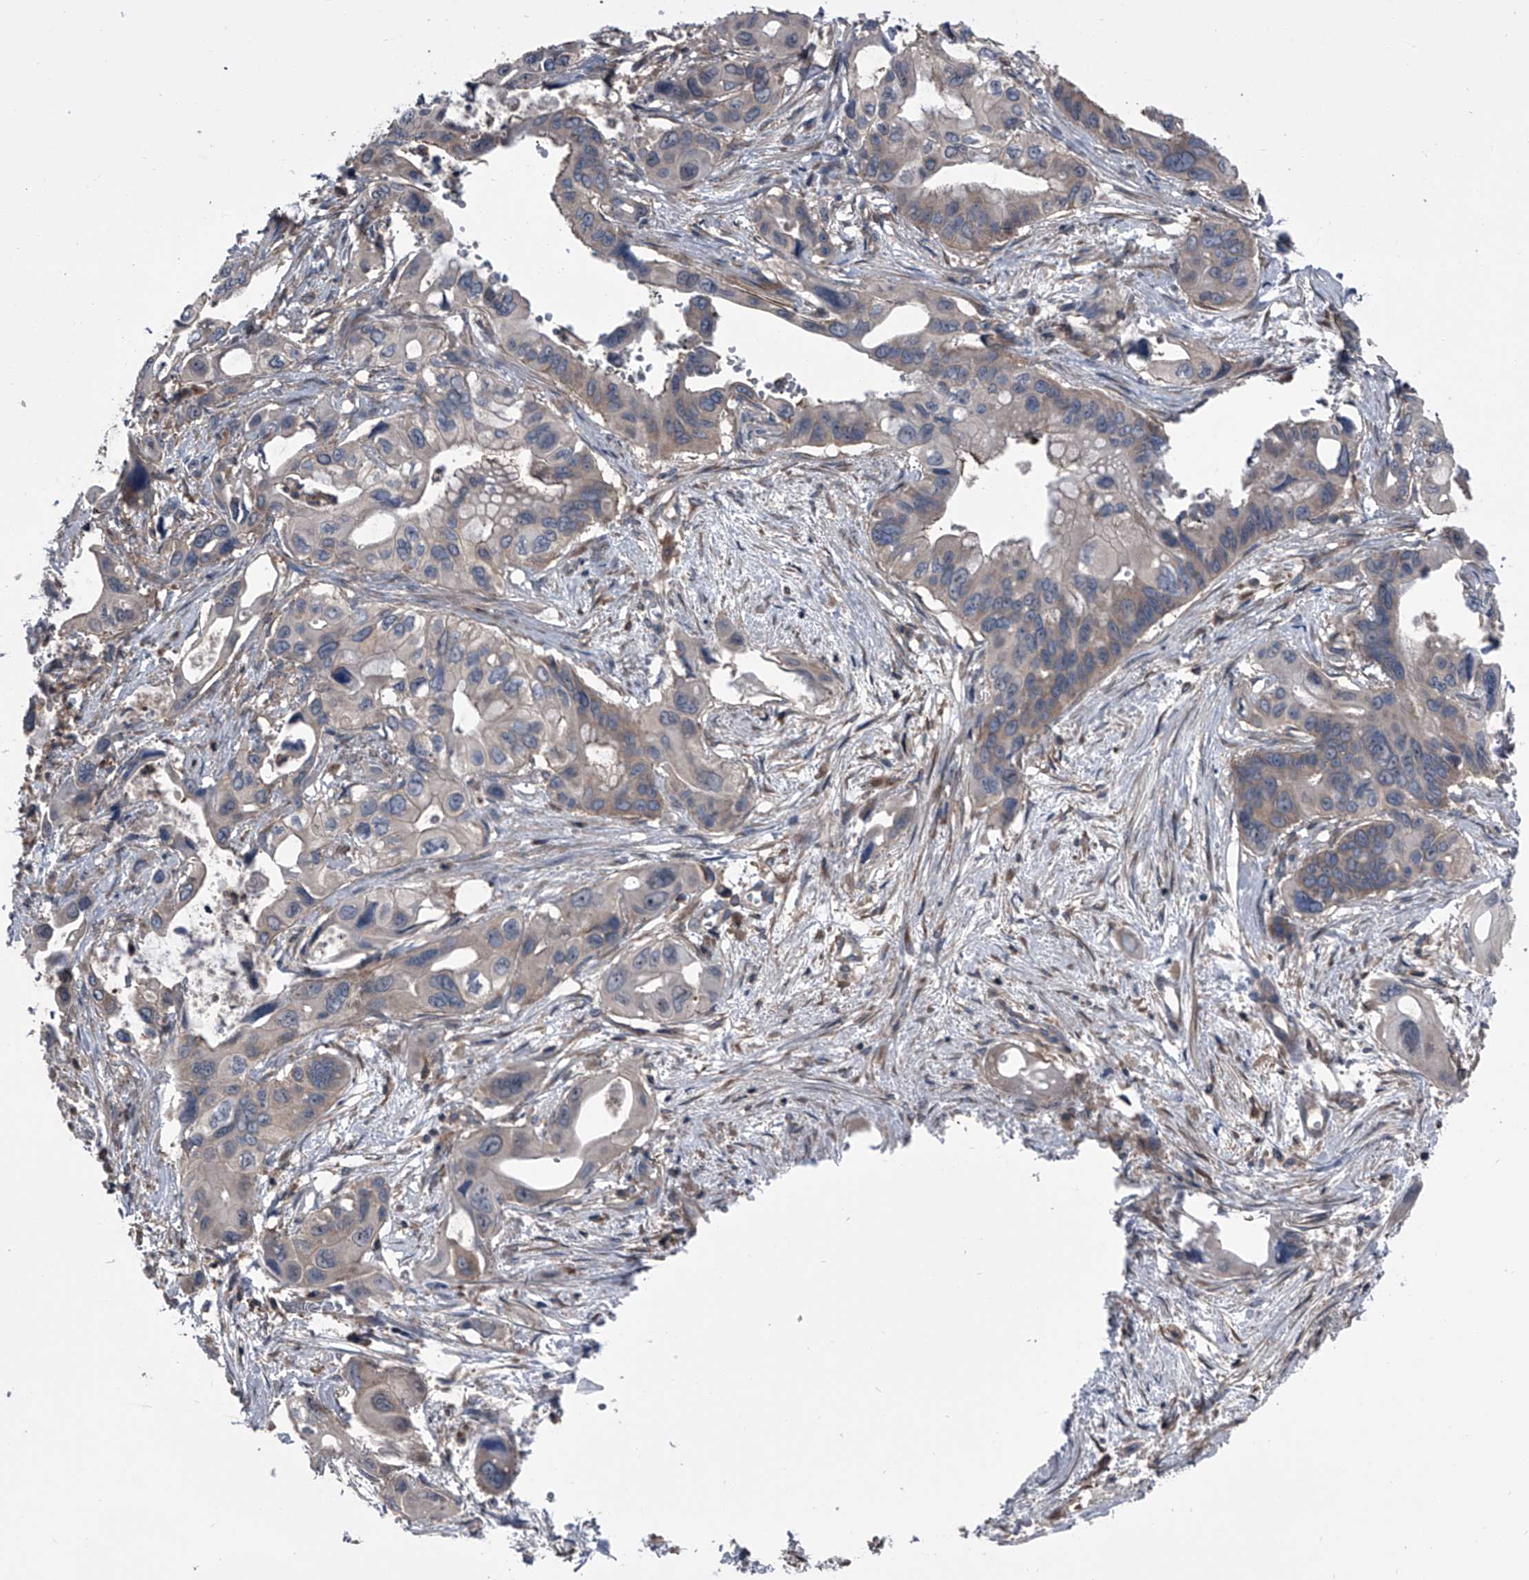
{"staining": {"intensity": "weak", "quantity": "<25%", "location": "cytoplasmic/membranous"}, "tissue": "pancreatic cancer", "cell_type": "Tumor cells", "image_type": "cancer", "snomed": [{"axis": "morphology", "description": "Adenocarcinoma, NOS"}, {"axis": "topography", "description": "Pancreas"}], "caption": "Tumor cells are negative for brown protein staining in pancreatic cancer (adenocarcinoma).", "gene": "PIP5K1A", "patient": {"sex": "male", "age": 66}}